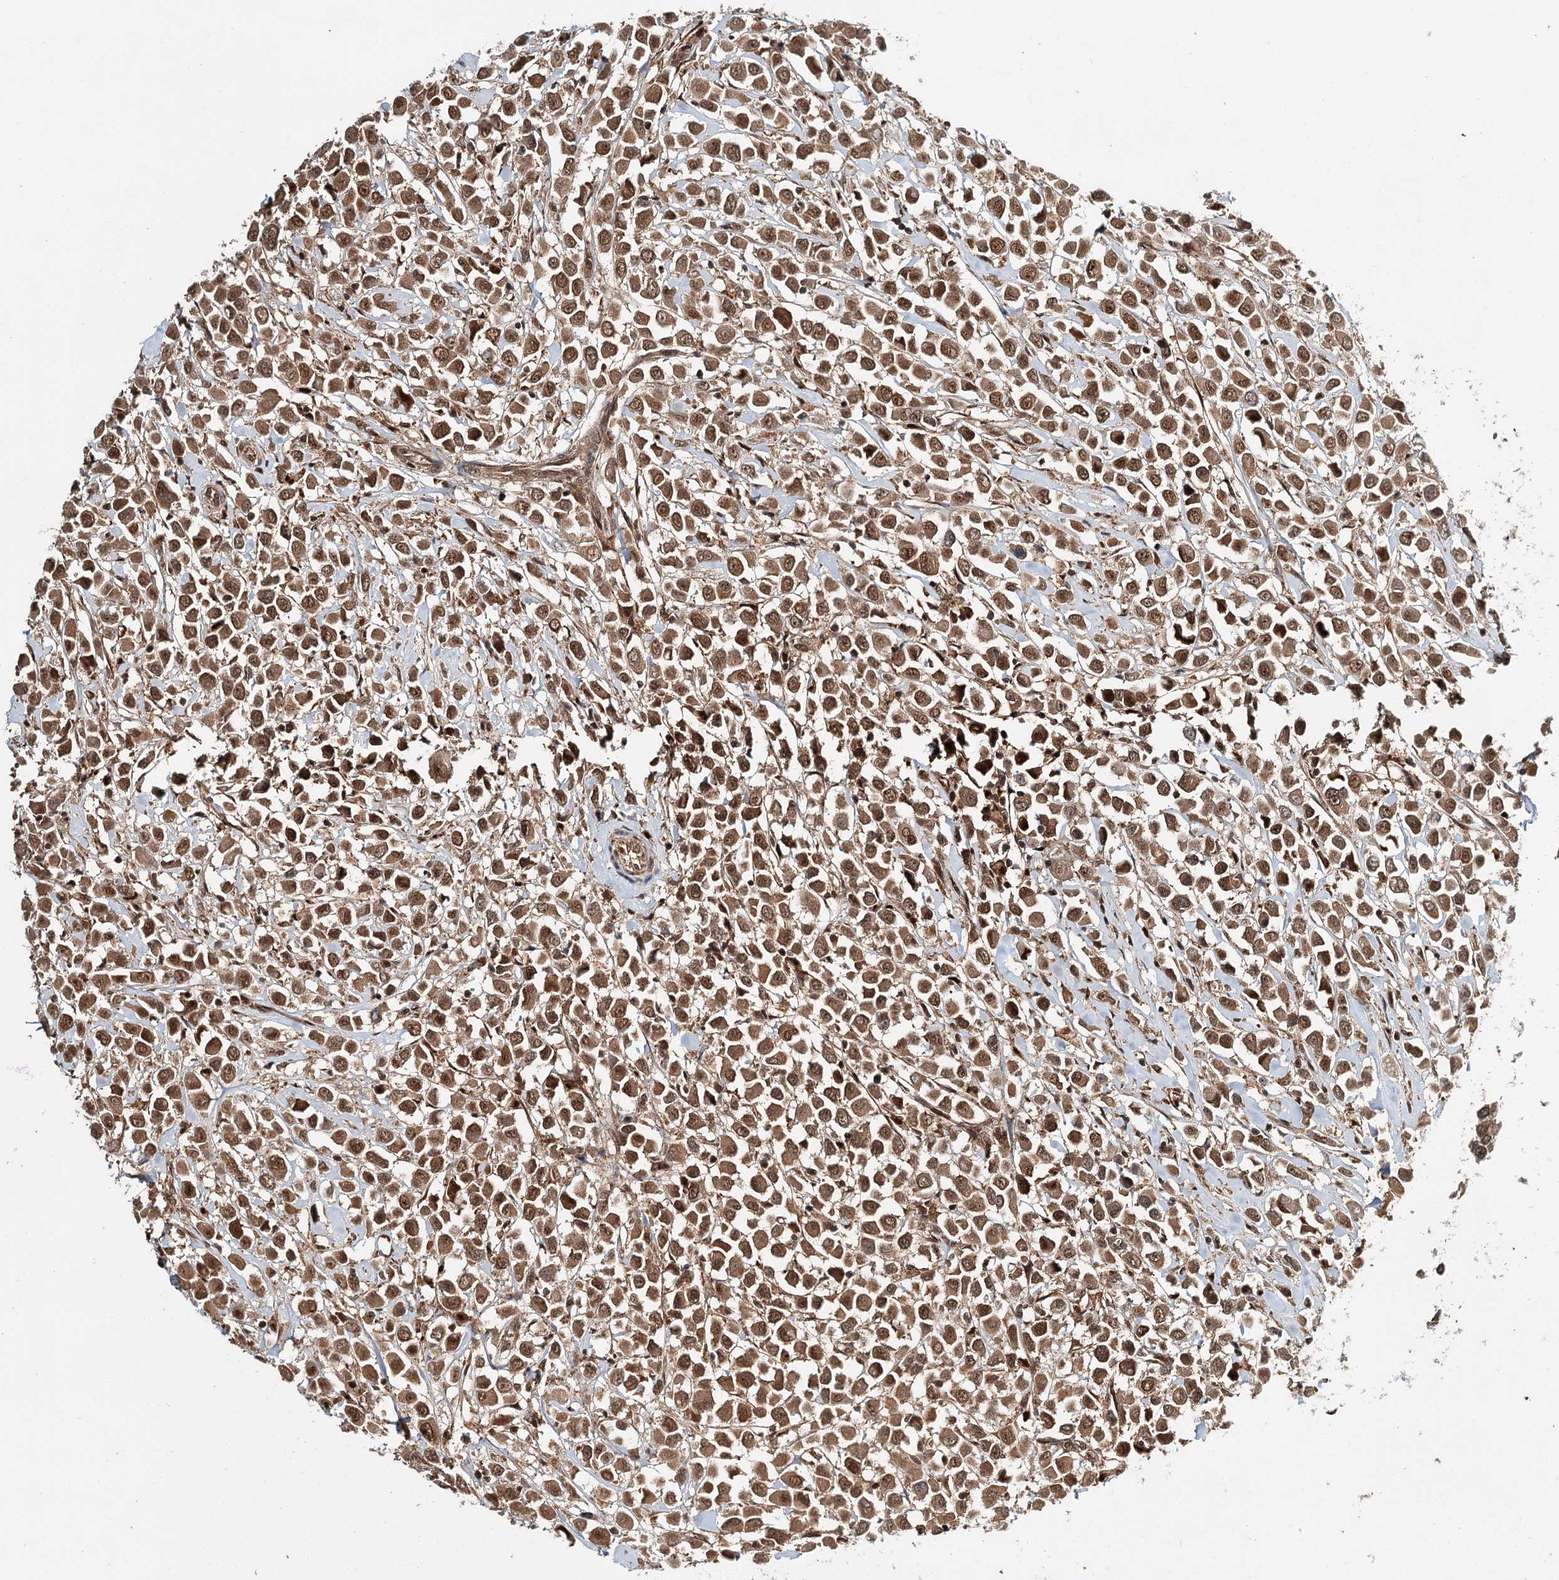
{"staining": {"intensity": "moderate", "quantity": ">75%", "location": "cytoplasmic/membranous,nuclear"}, "tissue": "breast cancer", "cell_type": "Tumor cells", "image_type": "cancer", "snomed": [{"axis": "morphology", "description": "Duct carcinoma"}, {"axis": "topography", "description": "Breast"}], "caption": "There is medium levels of moderate cytoplasmic/membranous and nuclear expression in tumor cells of infiltrating ductal carcinoma (breast), as demonstrated by immunohistochemical staining (brown color).", "gene": "N6AMT1", "patient": {"sex": "female", "age": 61}}